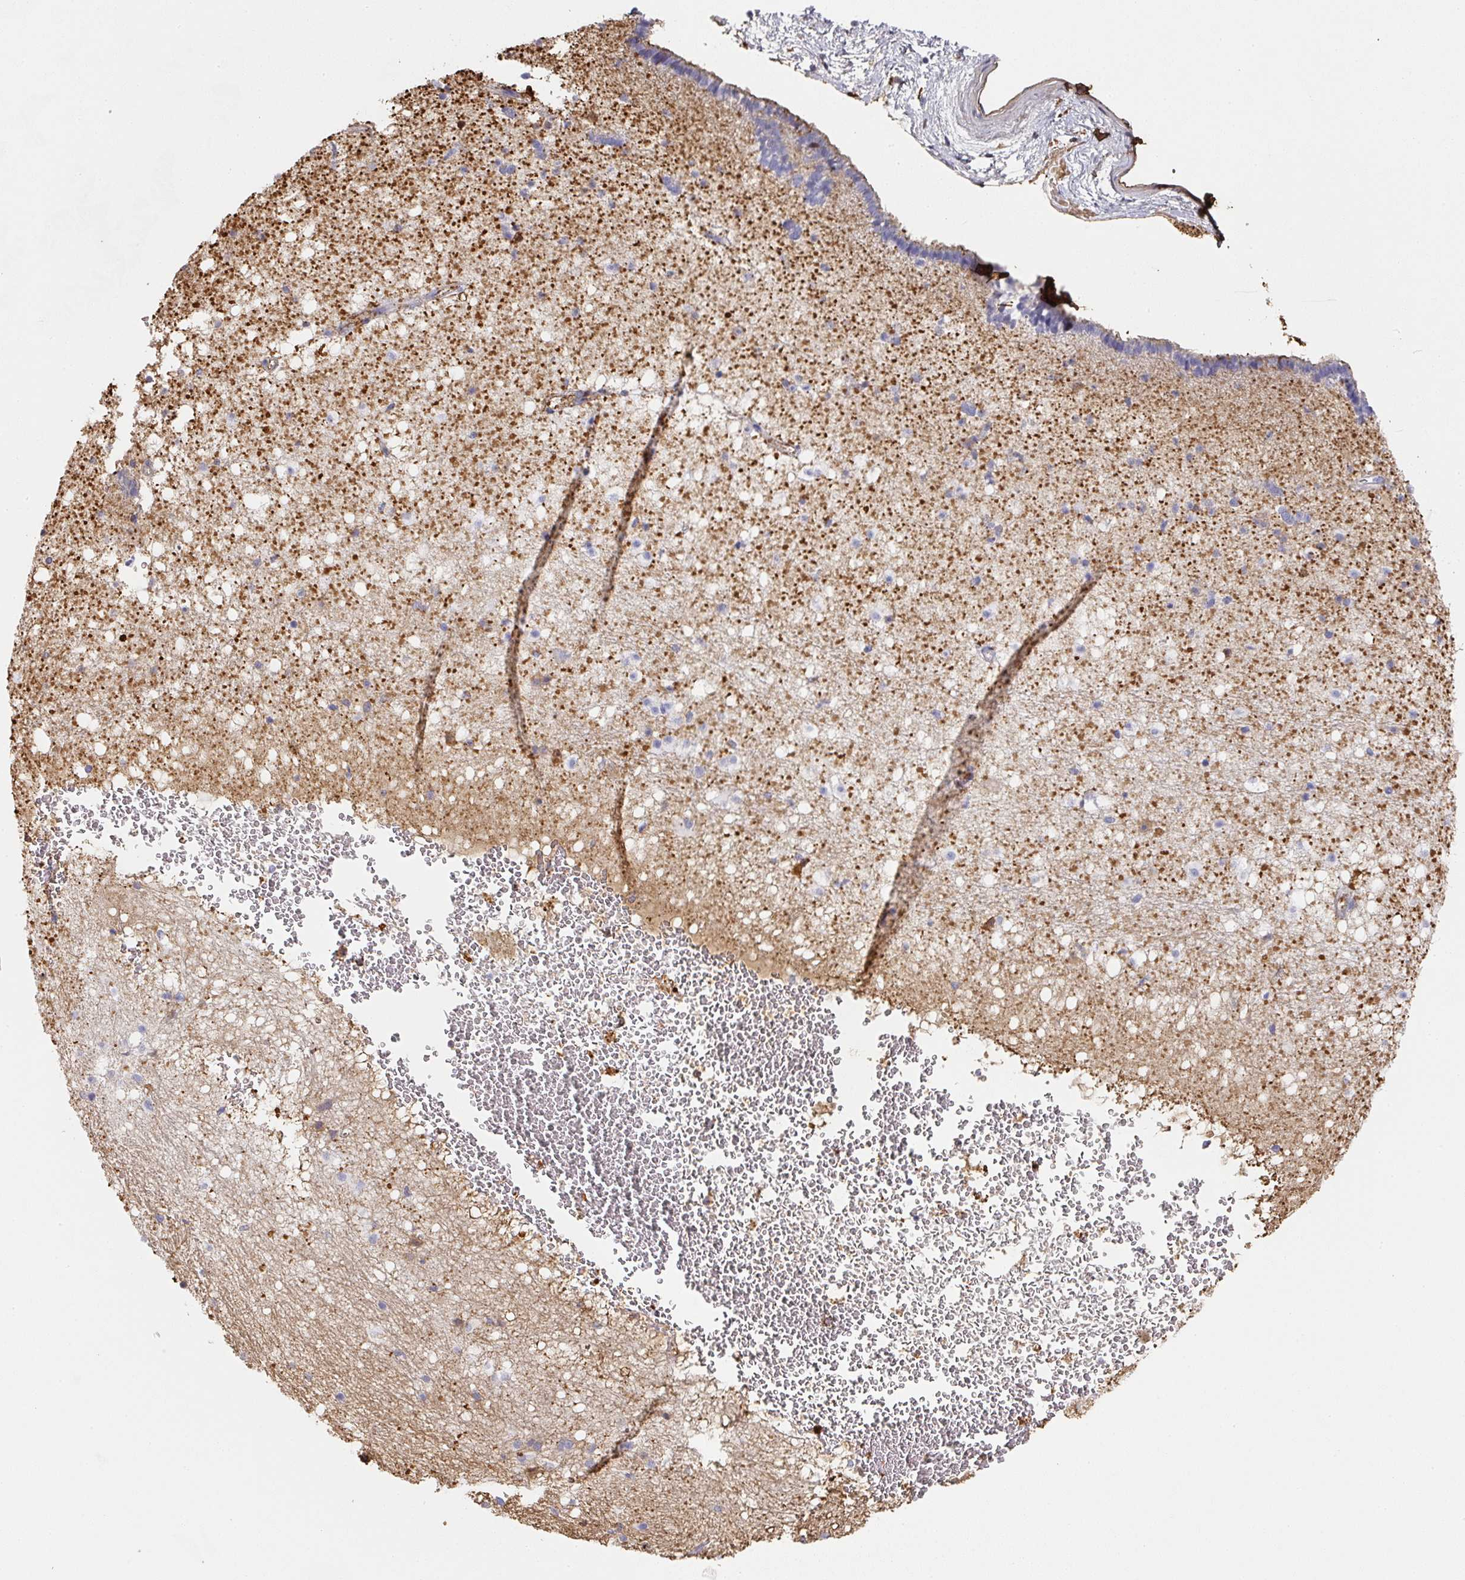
{"staining": {"intensity": "moderate", "quantity": "<25%", "location": "cytoplasmic/membranous,nuclear"}, "tissue": "caudate", "cell_type": "Glial cells", "image_type": "normal", "snomed": [{"axis": "morphology", "description": "Normal tissue, NOS"}, {"axis": "topography", "description": "Lateral ventricle wall"}], "caption": "Immunohistochemistry (IHC) of normal caudate exhibits low levels of moderate cytoplasmic/membranous,nuclear positivity in about <25% of glial cells.", "gene": "ALB", "patient": {"sex": "male", "age": 37}}